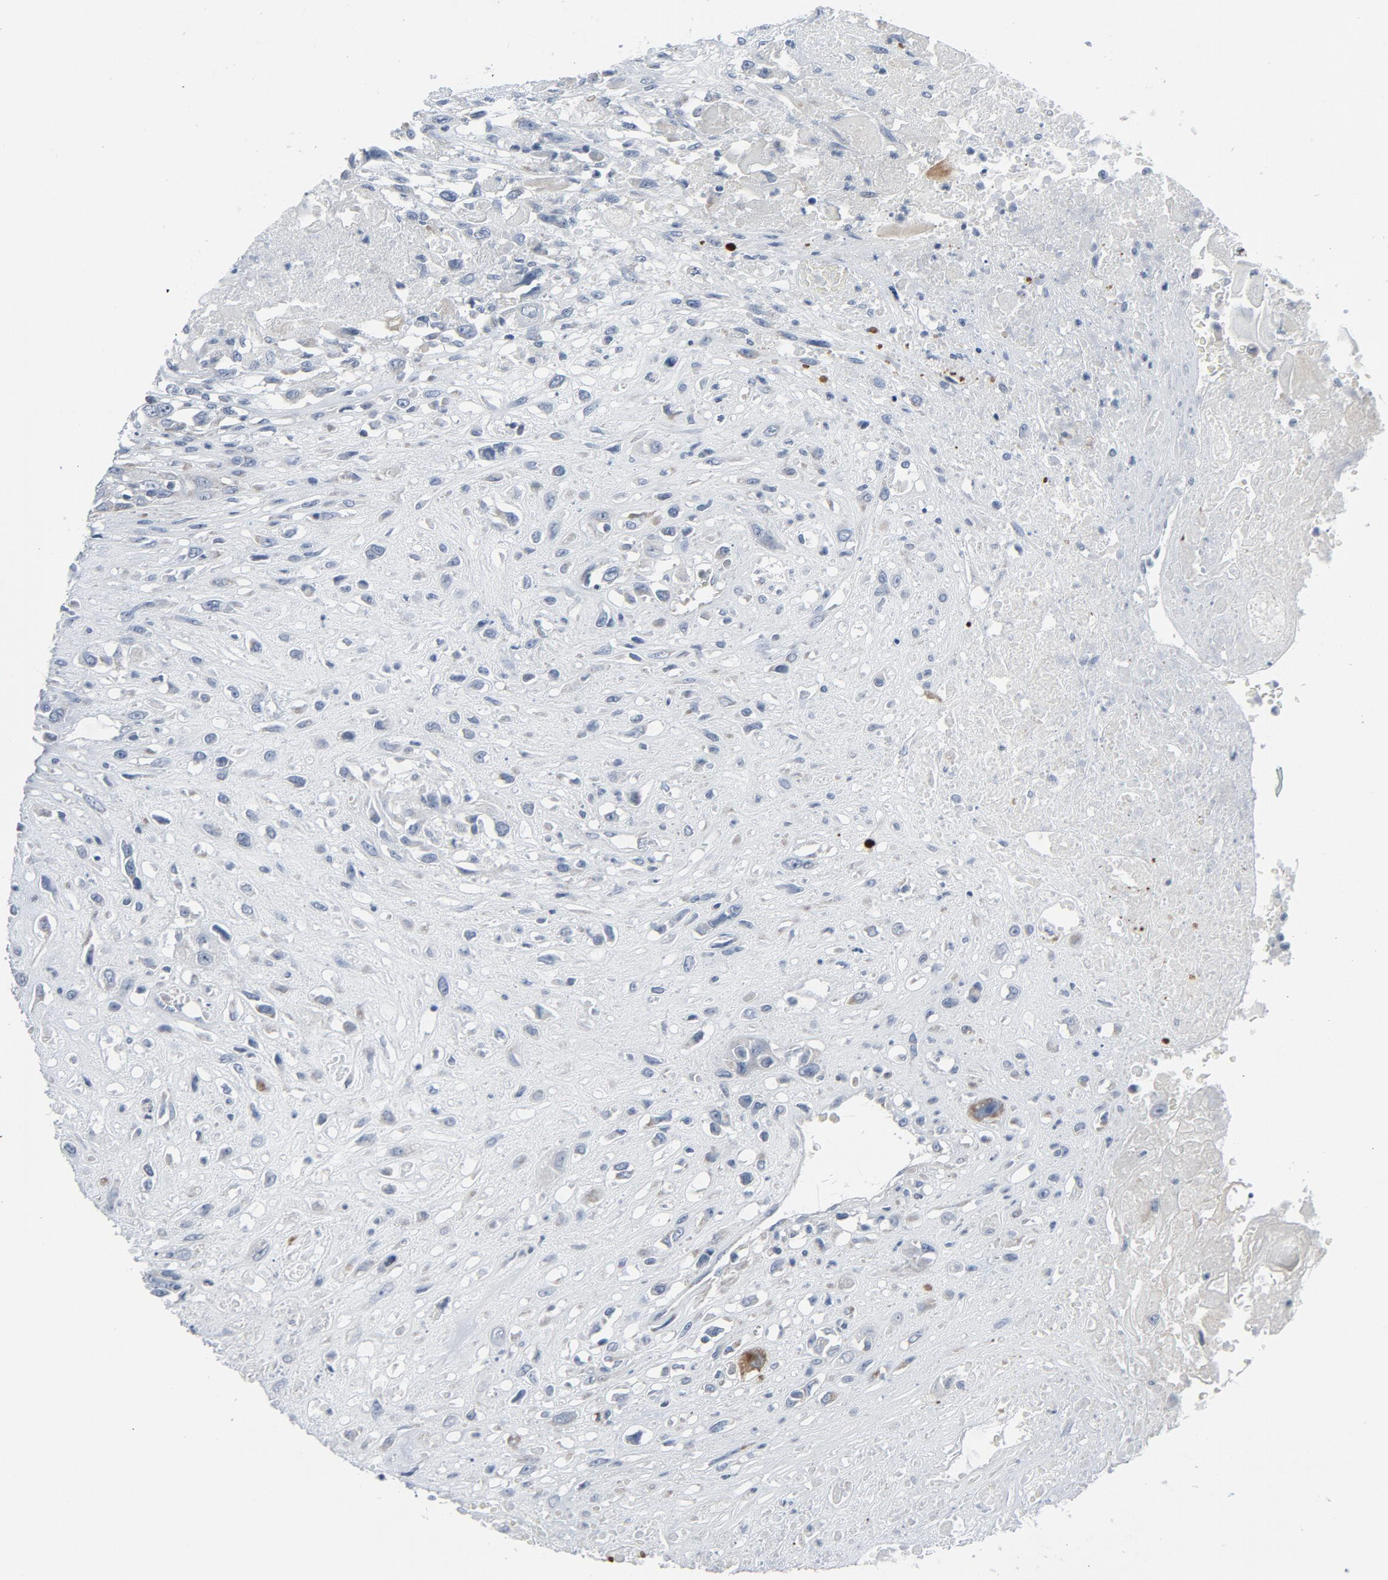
{"staining": {"intensity": "weak", "quantity": "25%-75%", "location": "cytoplasmic/membranous"}, "tissue": "head and neck cancer", "cell_type": "Tumor cells", "image_type": "cancer", "snomed": [{"axis": "morphology", "description": "Necrosis, NOS"}, {"axis": "morphology", "description": "Neoplasm, malignant, NOS"}, {"axis": "topography", "description": "Salivary gland"}, {"axis": "topography", "description": "Head-Neck"}], "caption": "Weak cytoplasmic/membranous expression for a protein is present in about 25%-75% of tumor cells of head and neck cancer using IHC.", "gene": "GPX2", "patient": {"sex": "male", "age": 43}}